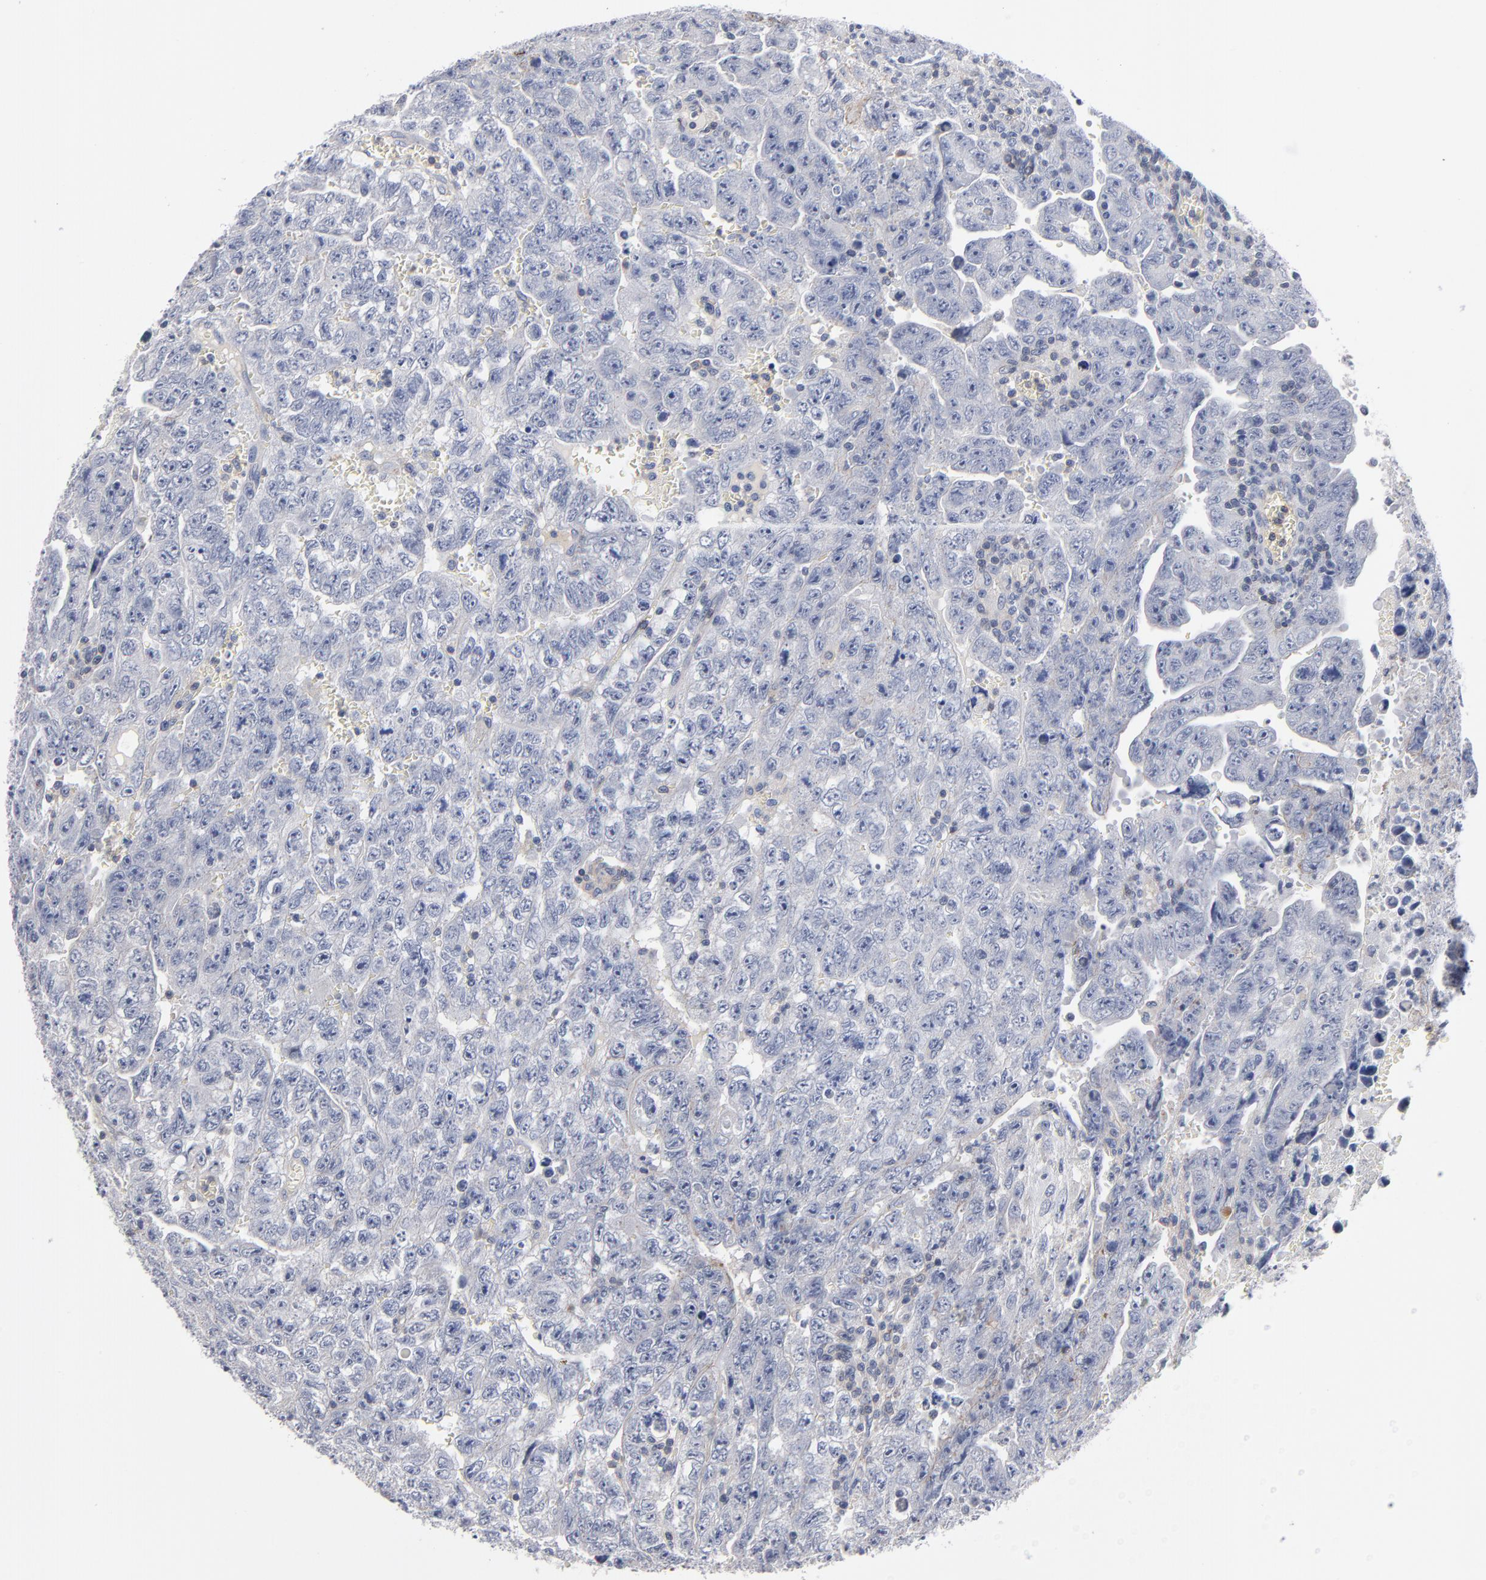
{"staining": {"intensity": "negative", "quantity": "none", "location": "none"}, "tissue": "testis cancer", "cell_type": "Tumor cells", "image_type": "cancer", "snomed": [{"axis": "morphology", "description": "Carcinoma, Embryonal, NOS"}, {"axis": "topography", "description": "Testis"}], "caption": "Human embryonal carcinoma (testis) stained for a protein using immunohistochemistry (IHC) exhibits no staining in tumor cells.", "gene": "PDLIM2", "patient": {"sex": "male", "age": 28}}